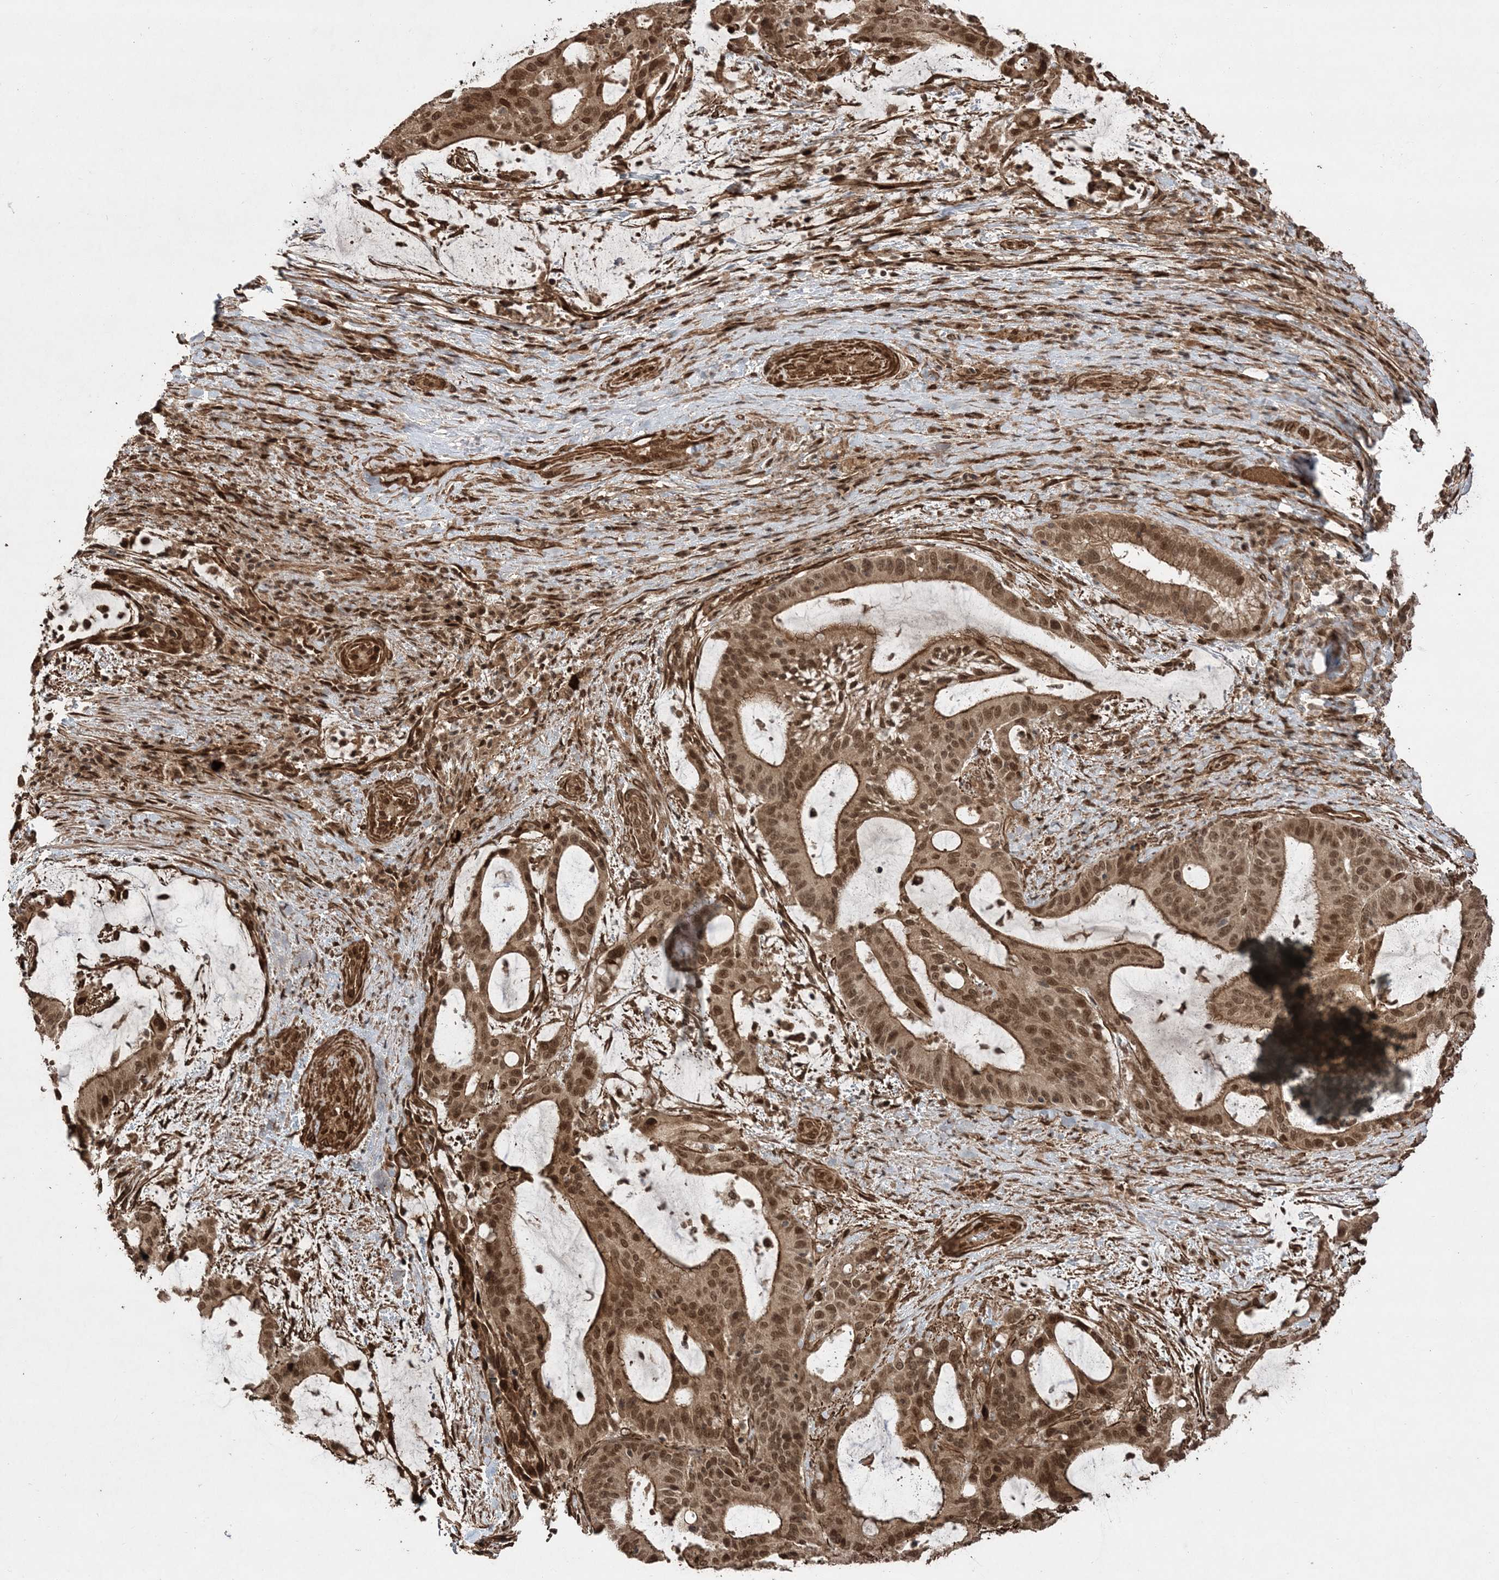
{"staining": {"intensity": "moderate", "quantity": ">75%", "location": "cytoplasmic/membranous,nuclear"}, "tissue": "liver cancer", "cell_type": "Tumor cells", "image_type": "cancer", "snomed": [{"axis": "morphology", "description": "Normal tissue, NOS"}, {"axis": "morphology", "description": "Cholangiocarcinoma"}, {"axis": "topography", "description": "Liver"}, {"axis": "topography", "description": "Peripheral nerve tissue"}], "caption": "Immunohistochemistry of human liver cancer shows medium levels of moderate cytoplasmic/membranous and nuclear expression in about >75% of tumor cells.", "gene": "ETAA1", "patient": {"sex": "female", "age": 73}}